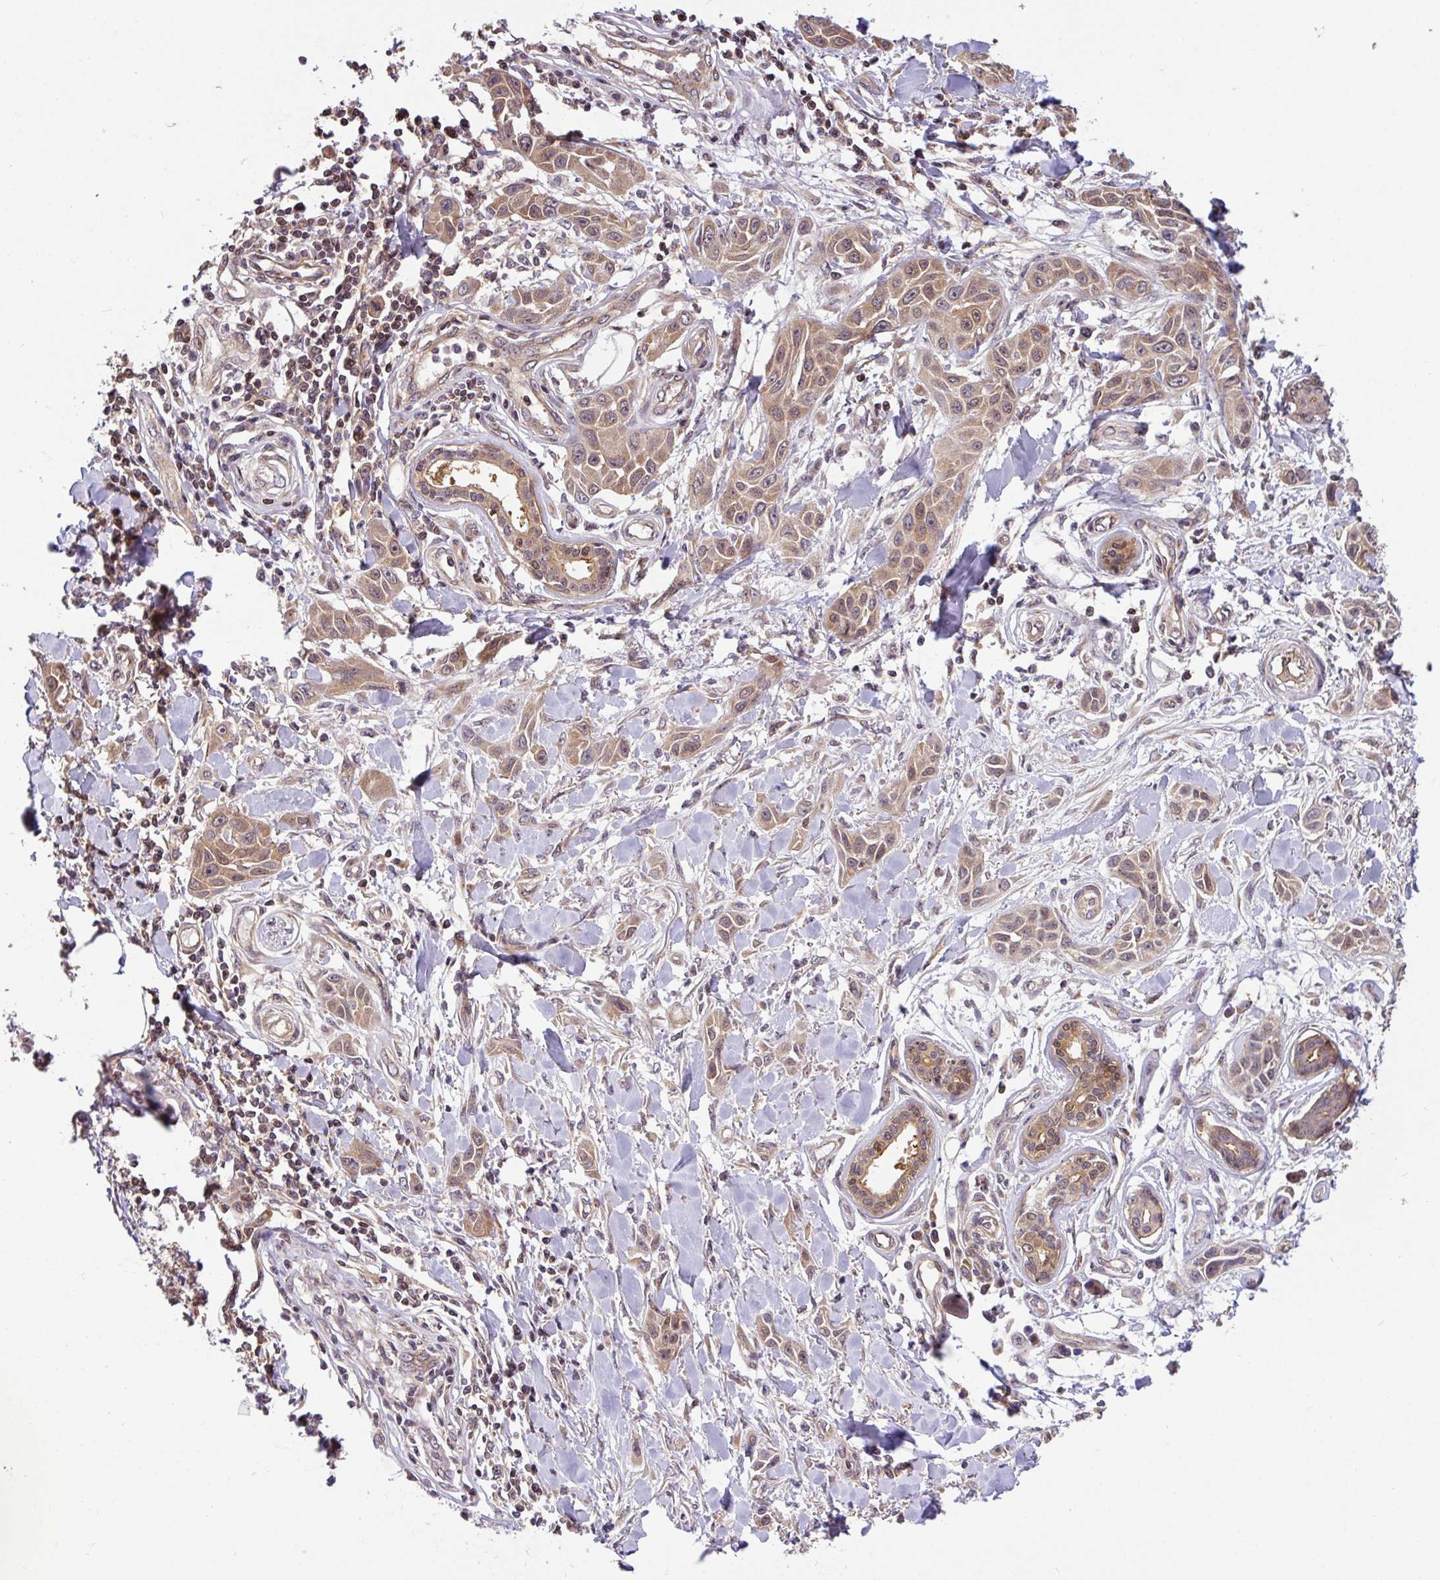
{"staining": {"intensity": "weak", "quantity": ">75%", "location": "cytoplasmic/membranous"}, "tissue": "skin cancer", "cell_type": "Tumor cells", "image_type": "cancer", "snomed": [{"axis": "morphology", "description": "Squamous cell carcinoma, NOS"}, {"axis": "topography", "description": "Skin"}], "caption": "Skin squamous cell carcinoma stained with DAB immunohistochemistry (IHC) shows low levels of weak cytoplasmic/membranous staining in approximately >75% of tumor cells. (Brightfield microscopy of DAB IHC at high magnification).", "gene": "SHB", "patient": {"sex": "female", "age": 69}}